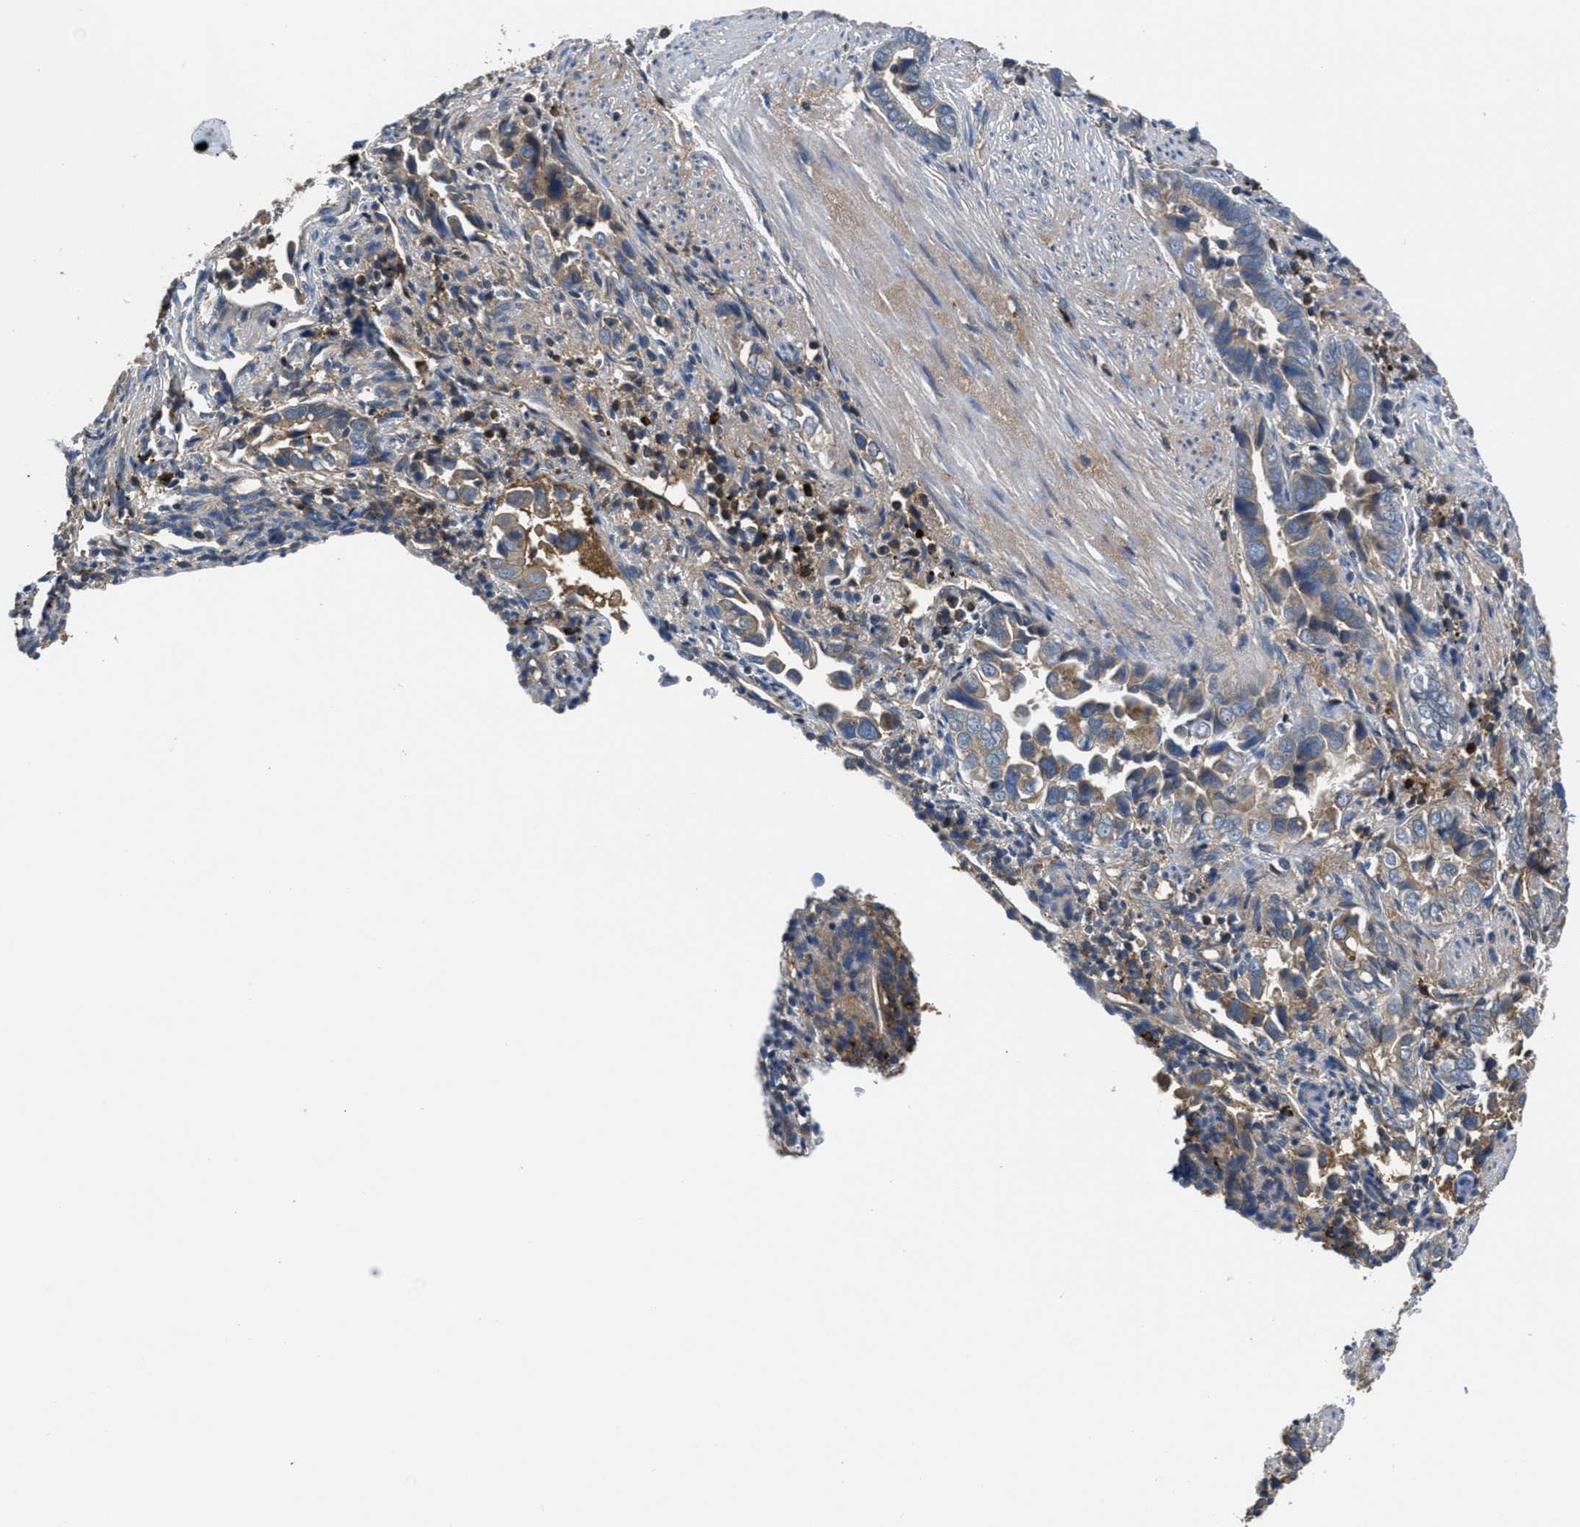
{"staining": {"intensity": "weak", "quantity": "25%-75%", "location": "cytoplasmic/membranous"}, "tissue": "liver cancer", "cell_type": "Tumor cells", "image_type": "cancer", "snomed": [{"axis": "morphology", "description": "Cholangiocarcinoma"}, {"axis": "topography", "description": "Liver"}], "caption": "Protein analysis of liver cancer tissue exhibits weak cytoplasmic/membranous staining in about 25%-75% of tumor cells. Immunohistochemistry (ihc) stains the protein of interest in brown and the nuclei are stained blue.", "gene": "GALK1", "patient": {"sex": "female", "age": 79}}